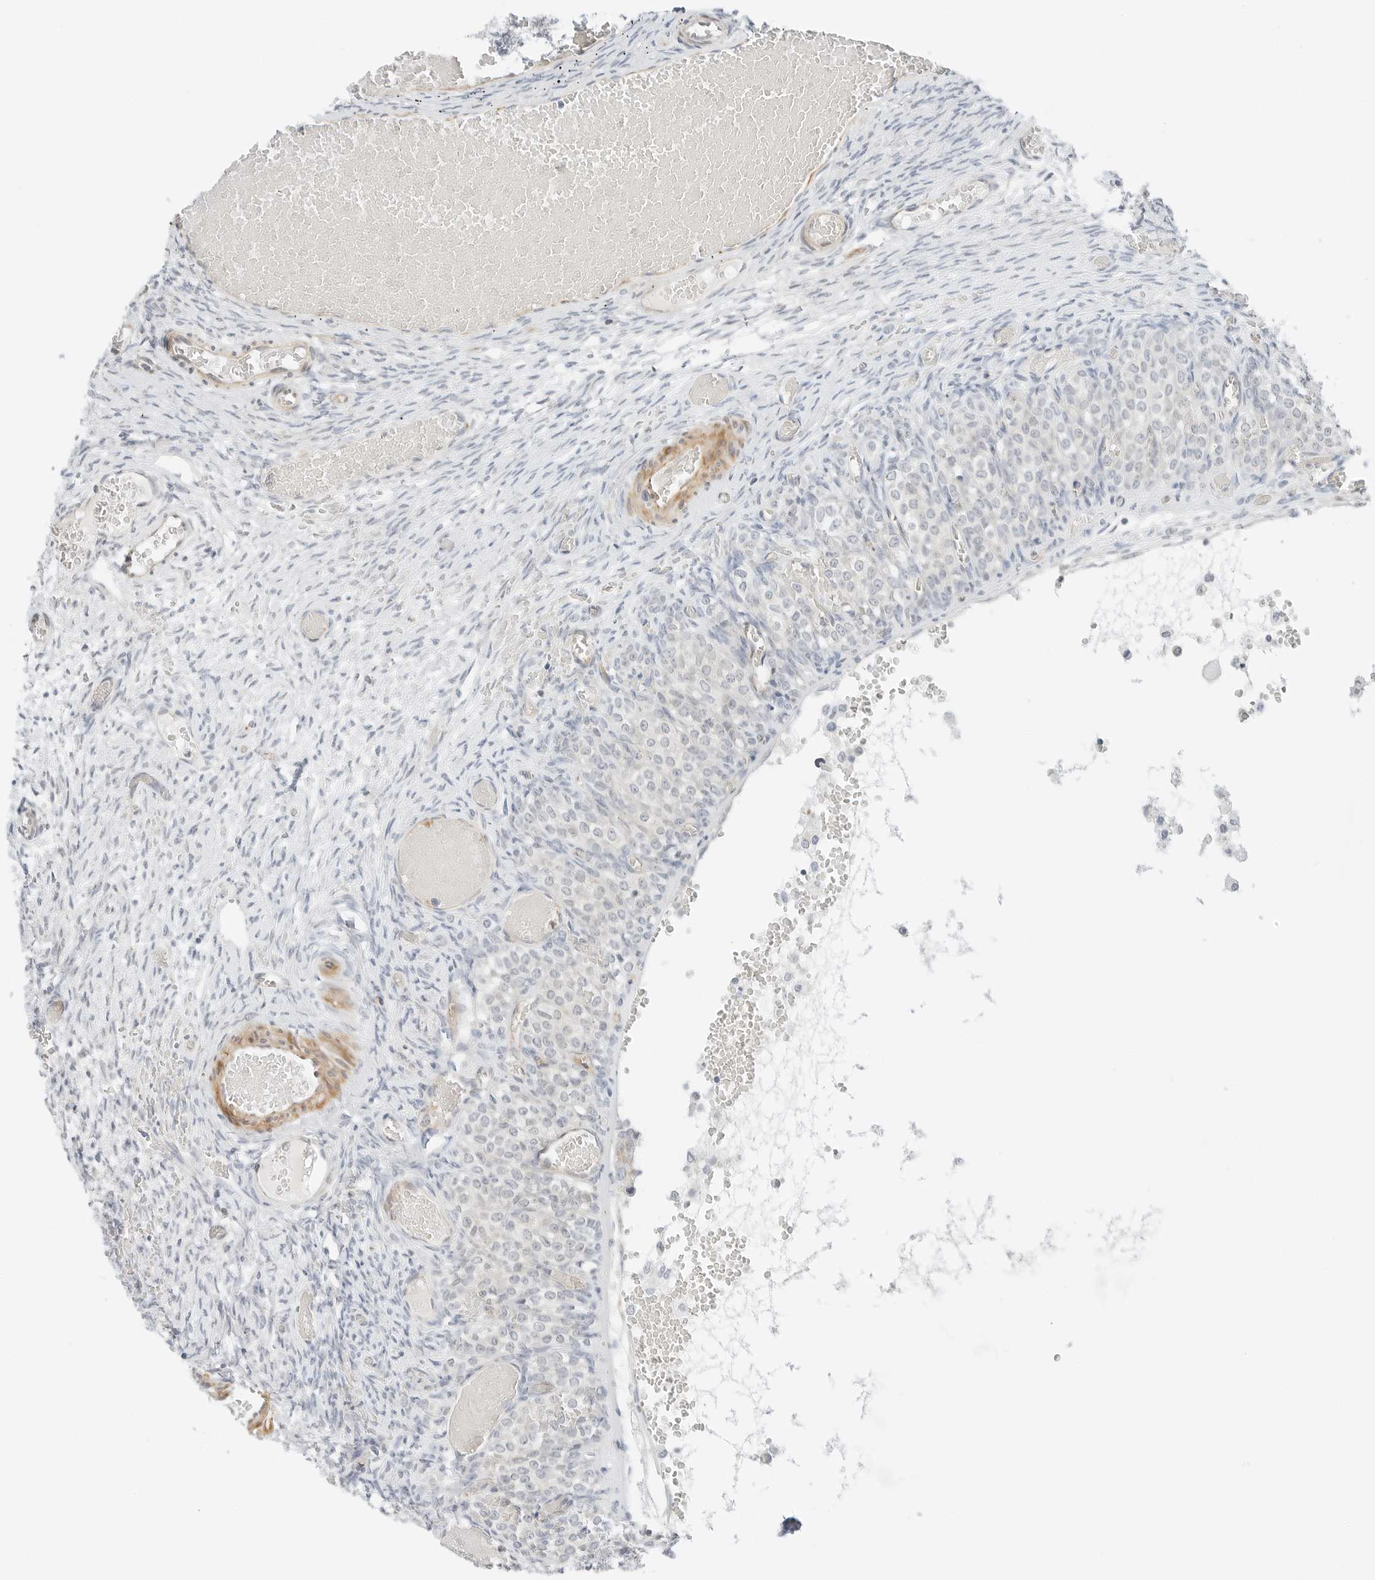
{"staining": {"intensity": "negative", "quantity": "none", "location": "none"}, "tissue": "ovary", "cell_type": "Follicle cells", "image_type": "normal", "snomed": [{"axis": "morphology", "description": "Adenocarcinoma, NOS"}, {"axis": "topography", "description": "Endometrium"}], "caption": "The IHC micrograph has no significant expression in follicle cells of ovary. (Immunohistochemistry (ihc), brightfield microscopy, high magnification).", "gene": "IQCC", "patient": {"sex": "female", "age": 32}}